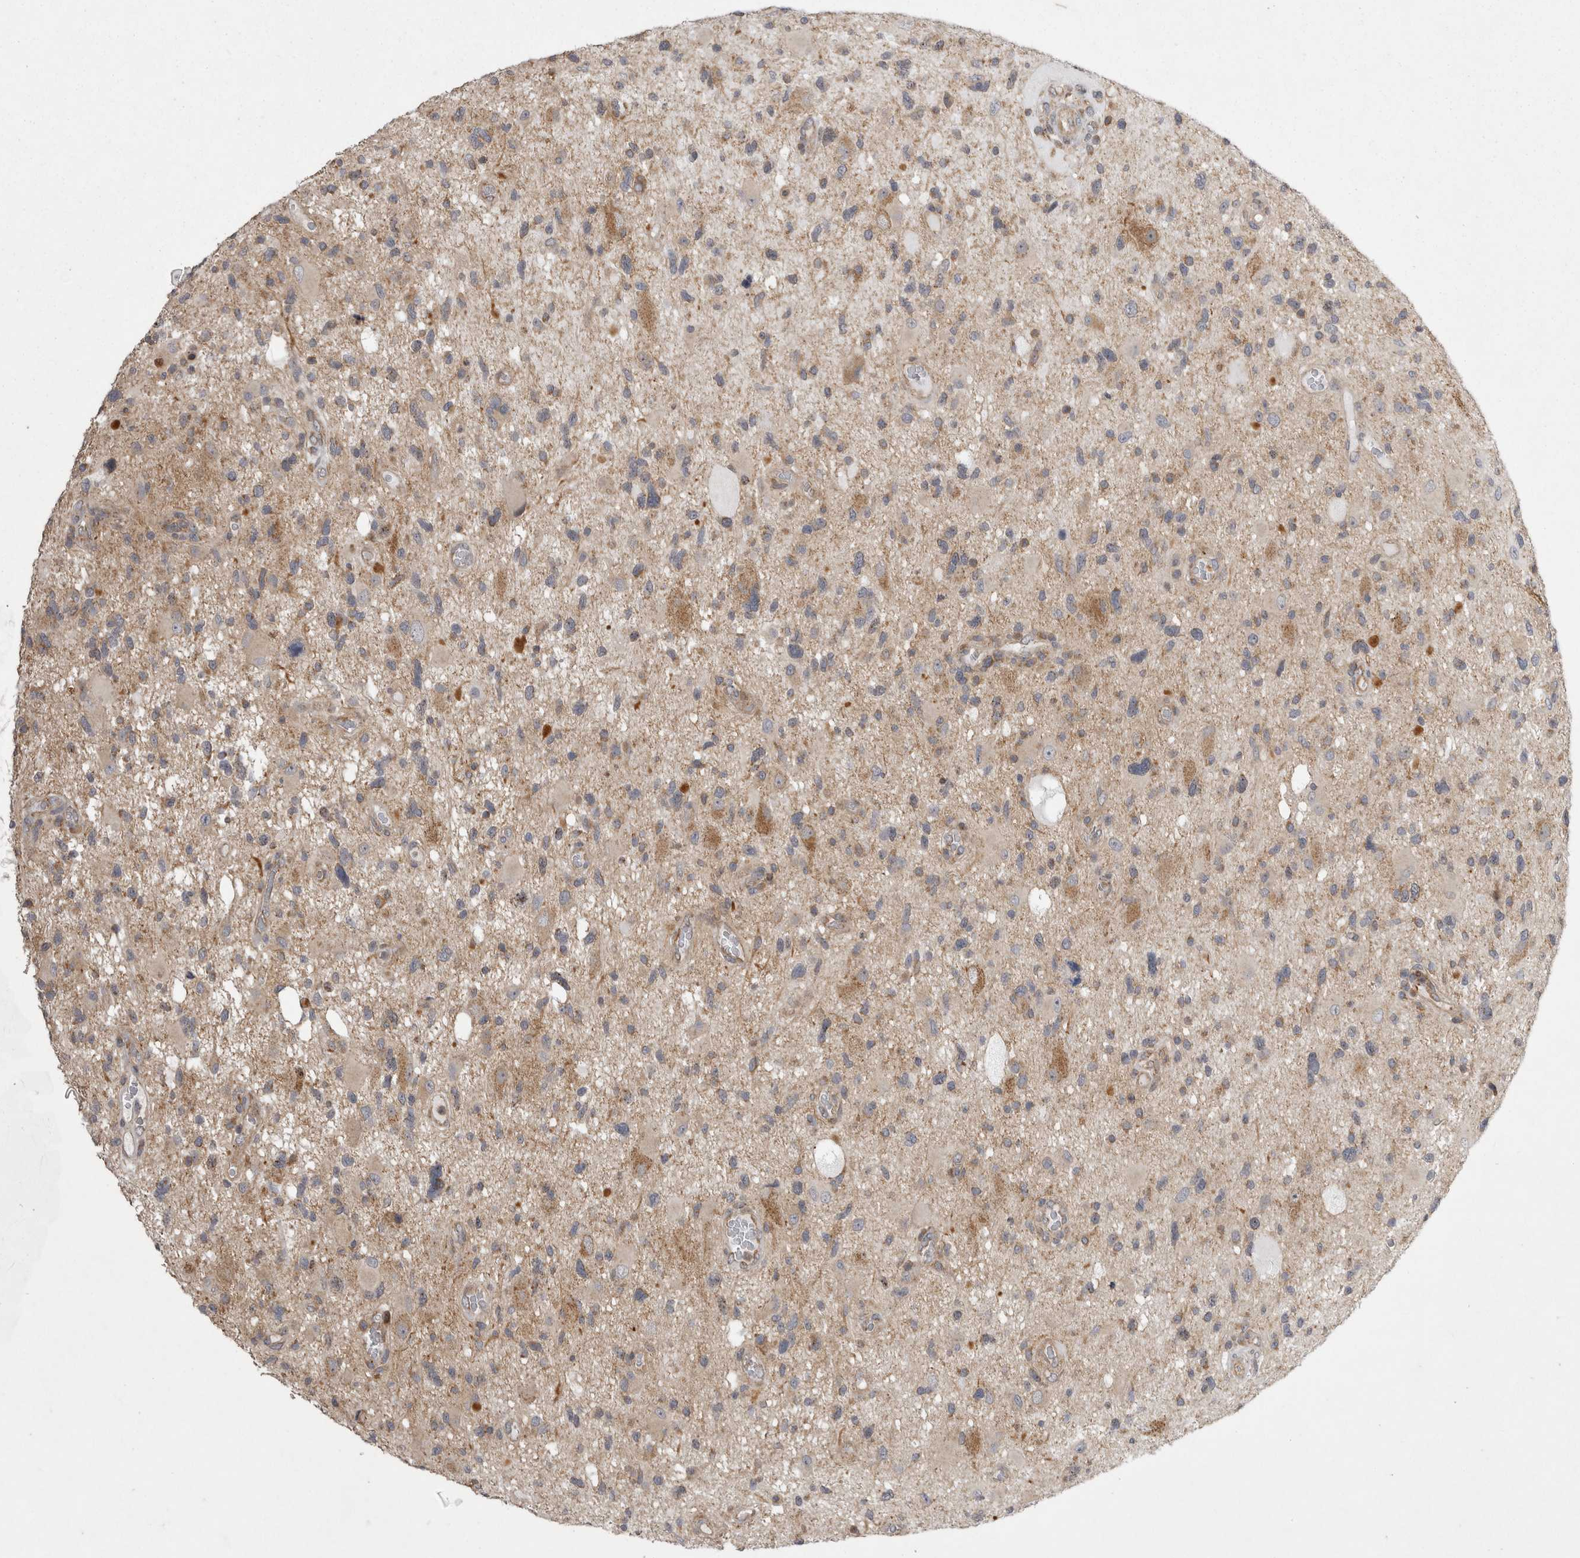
{"staining": {"intensity": "weak", "quantity": "<25%", "location": "cytoplasmic/membranous"}, "tissue": "glioma", "cell_type": "Tumor cells", "image_type": "cancer", "snomed": [{"axis": "morphology", "description": "Glioma, malignant, High grade"}, {"axis": "topography", "description": "Brain"}], "caption": "This photomicrograph is of high-grade glioma (malignant) stained with immunohistochemistry (IHC) to label a protein in brown with the nuclei are counter-stained blue. There is no positivity in tumor cells.", "gene": "TSPOAP1", "patient": {"sex": "male", "age": 33}}